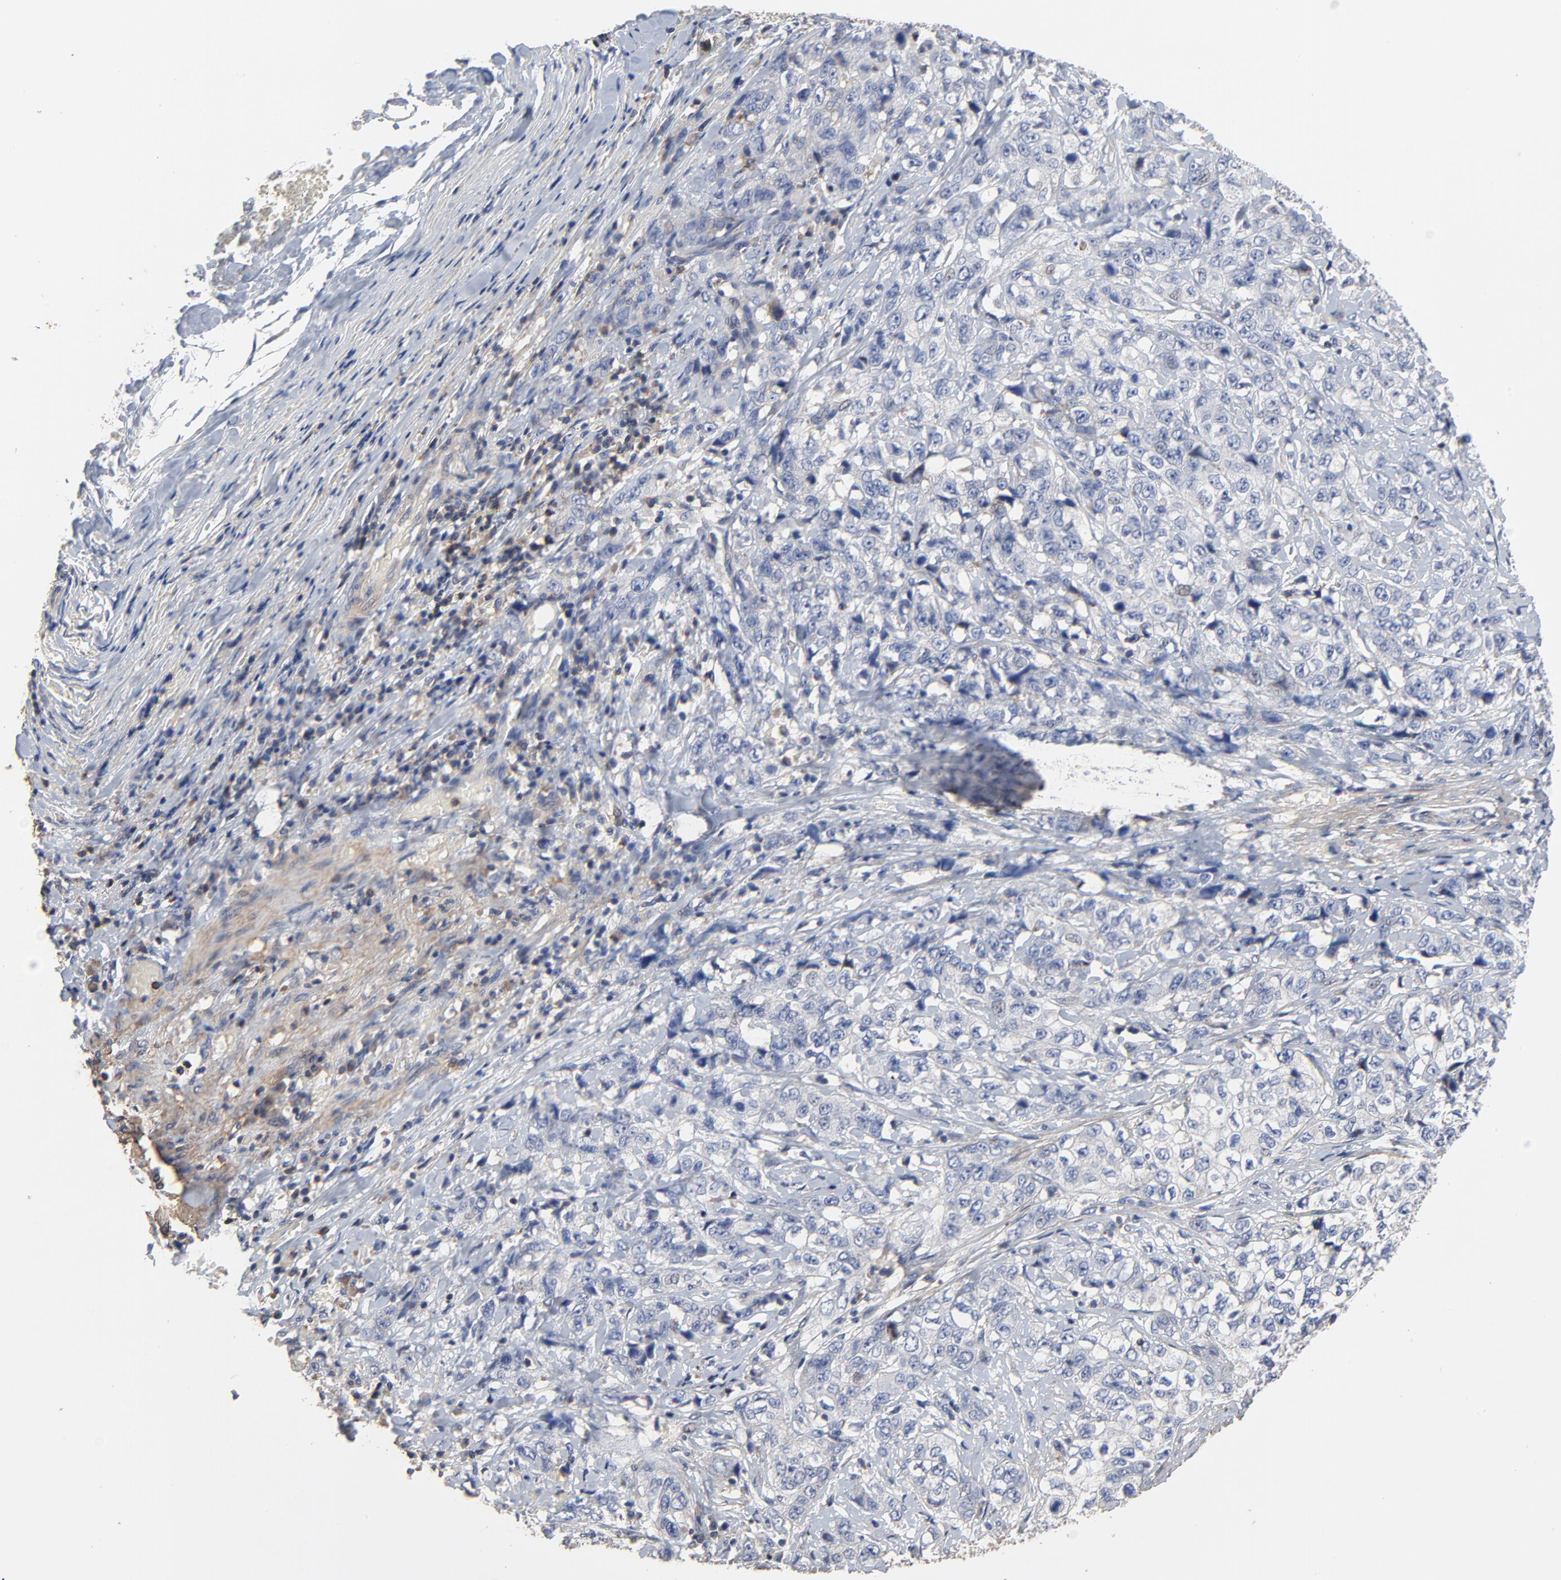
{"staining": {"intensity": "negative", "quantity": "none", "location": "none"}, "tissue": "stomach cancer", "cell_type": "Tumor cells", "image_type": "cancer", "snomed": [{"axis": "morphology", "description": "Adenocarcinoma, NOS"}, {"axis": "topography", "description": "Stomach"}], "caption": "Micrograph shows no protein staining in tumor cells of adenocarcinoma (stomach) tissue.", "gene": "SKAP1", "patient": {"sex": "male", "age": 48}}